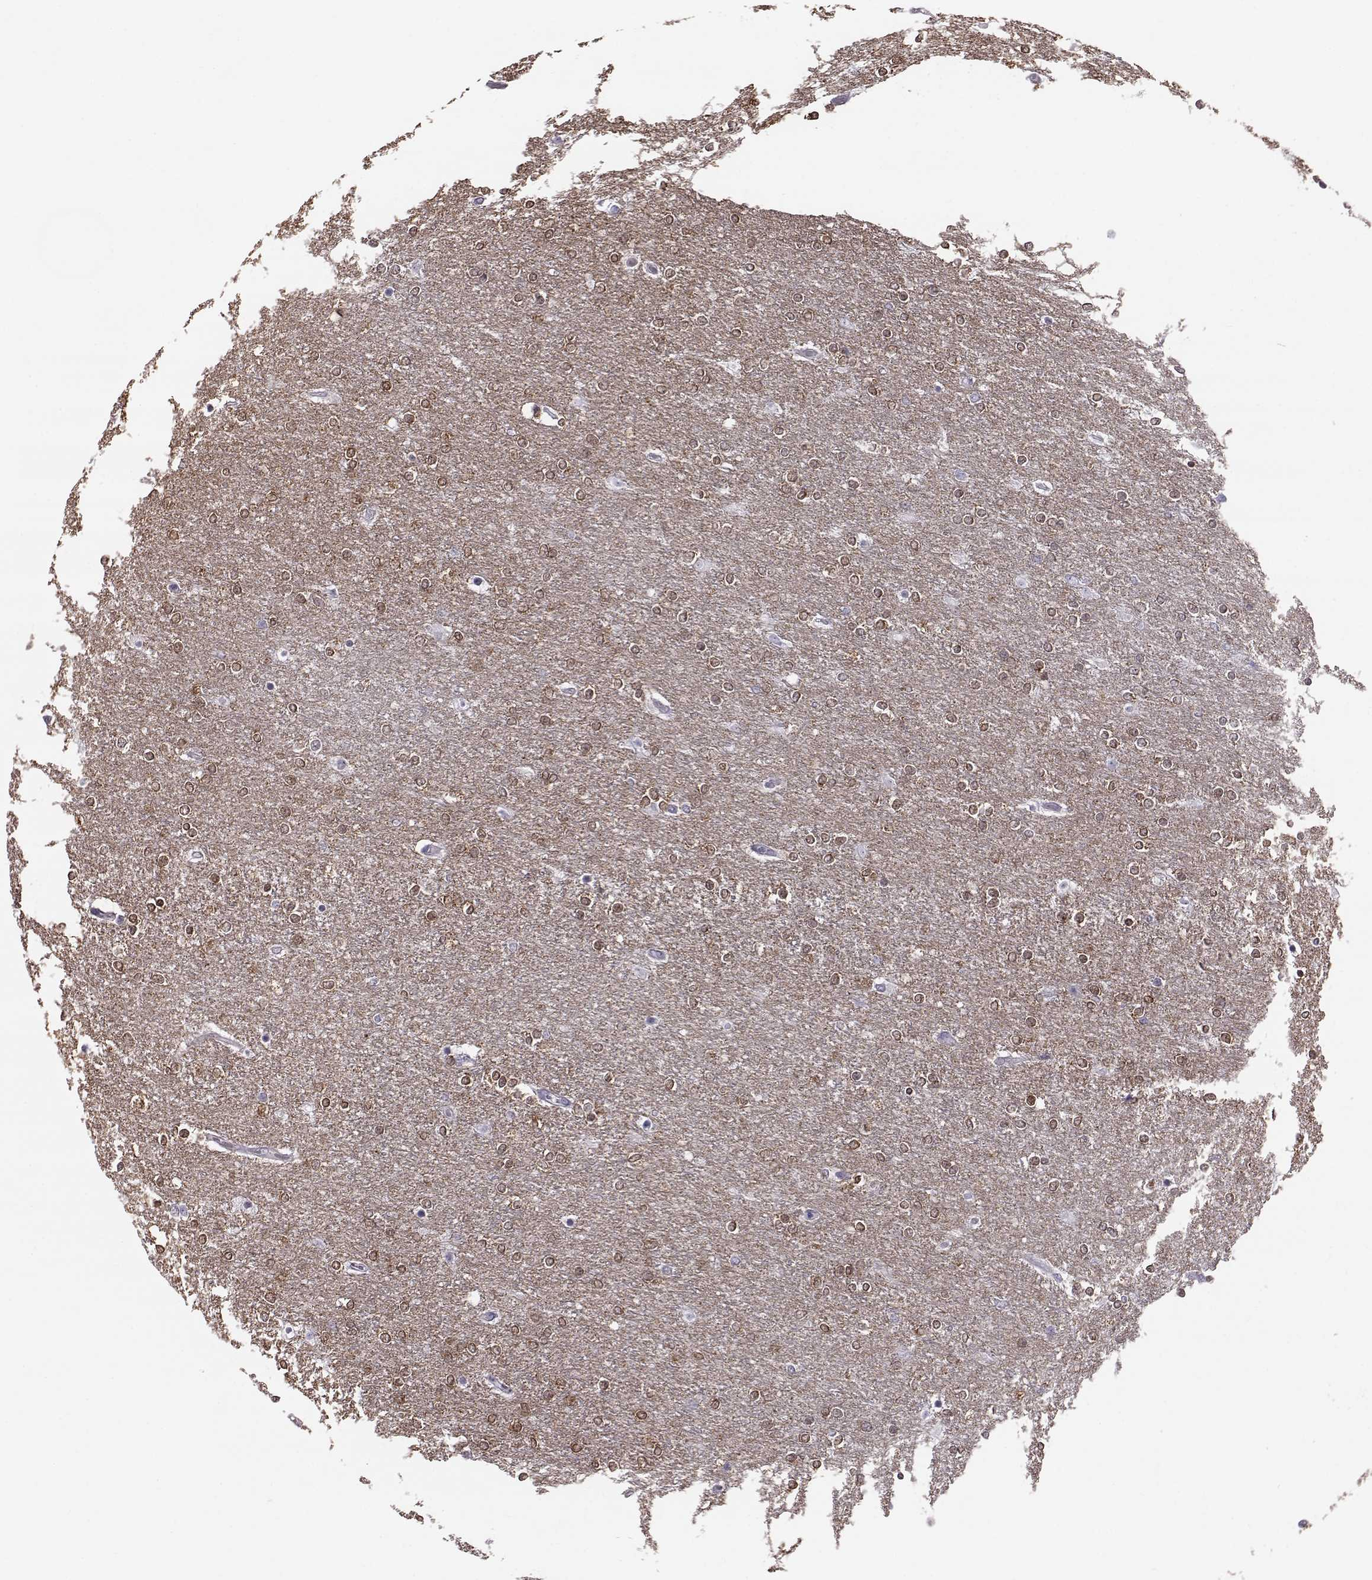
{"staining": {"intensity": "moderate", "quantity": ">75%", "location": "cytoplasmic/membranous"}, "tissue": "glioma", "cell_type": "Tumor cells", "image_type": "cancer", "snomed": [{"axis": "morphology", "description": "Glioma, malignant, High grade"}, {"axis": "topography", "description": "Brain"}], "caption": "High-grade glioma (malignant) stained for a protein (brown) reveals moderate cytoplasmic/membranous positive positivity in about >75% of tumor cells.", "gene": "ADGRG5", "patient": {"sex": "female", "age": 61}}